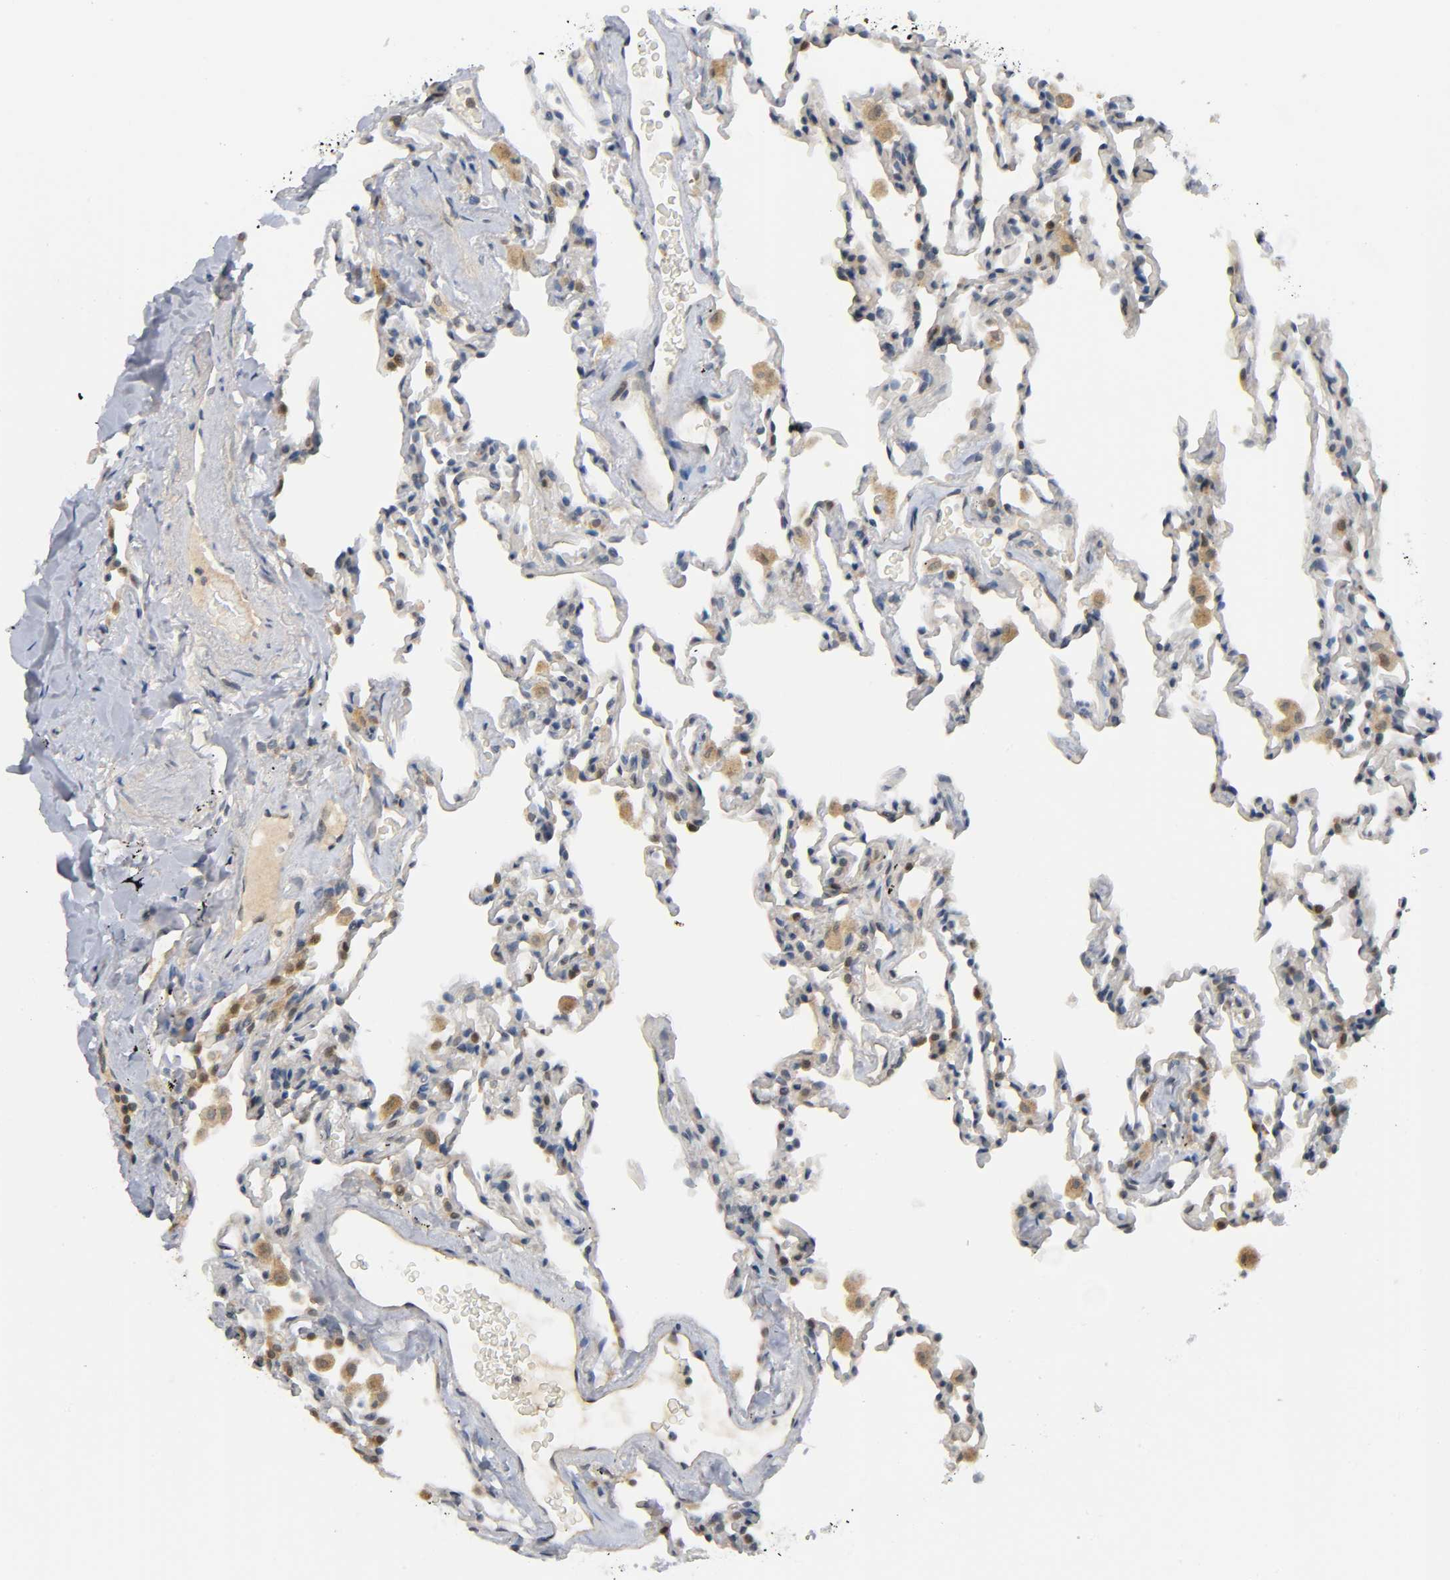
{"staining": {"intensity": "moderate", "quantity": "<25%", "location": "cytoplasmic/membranous,nuclear"}, "tissue": "lung", "cell_type": "Alveolar cells", "image_type": "normal", "snomed": [{"axis": "morphology", "description": "Normal tissue, NOS"}, {"axis": "morphology", "description": "Soft tissue tumor metastatic"}, {"axis": "topography", "description": "Lung"}], "caption": "Protein staining of normal lung exhibits moderate cytoplasmic/membranous,nuclear expression in about <25% of alveolar cells.", "gene": "MAPK8", "patient": {"sex": "male", "age": 59}}